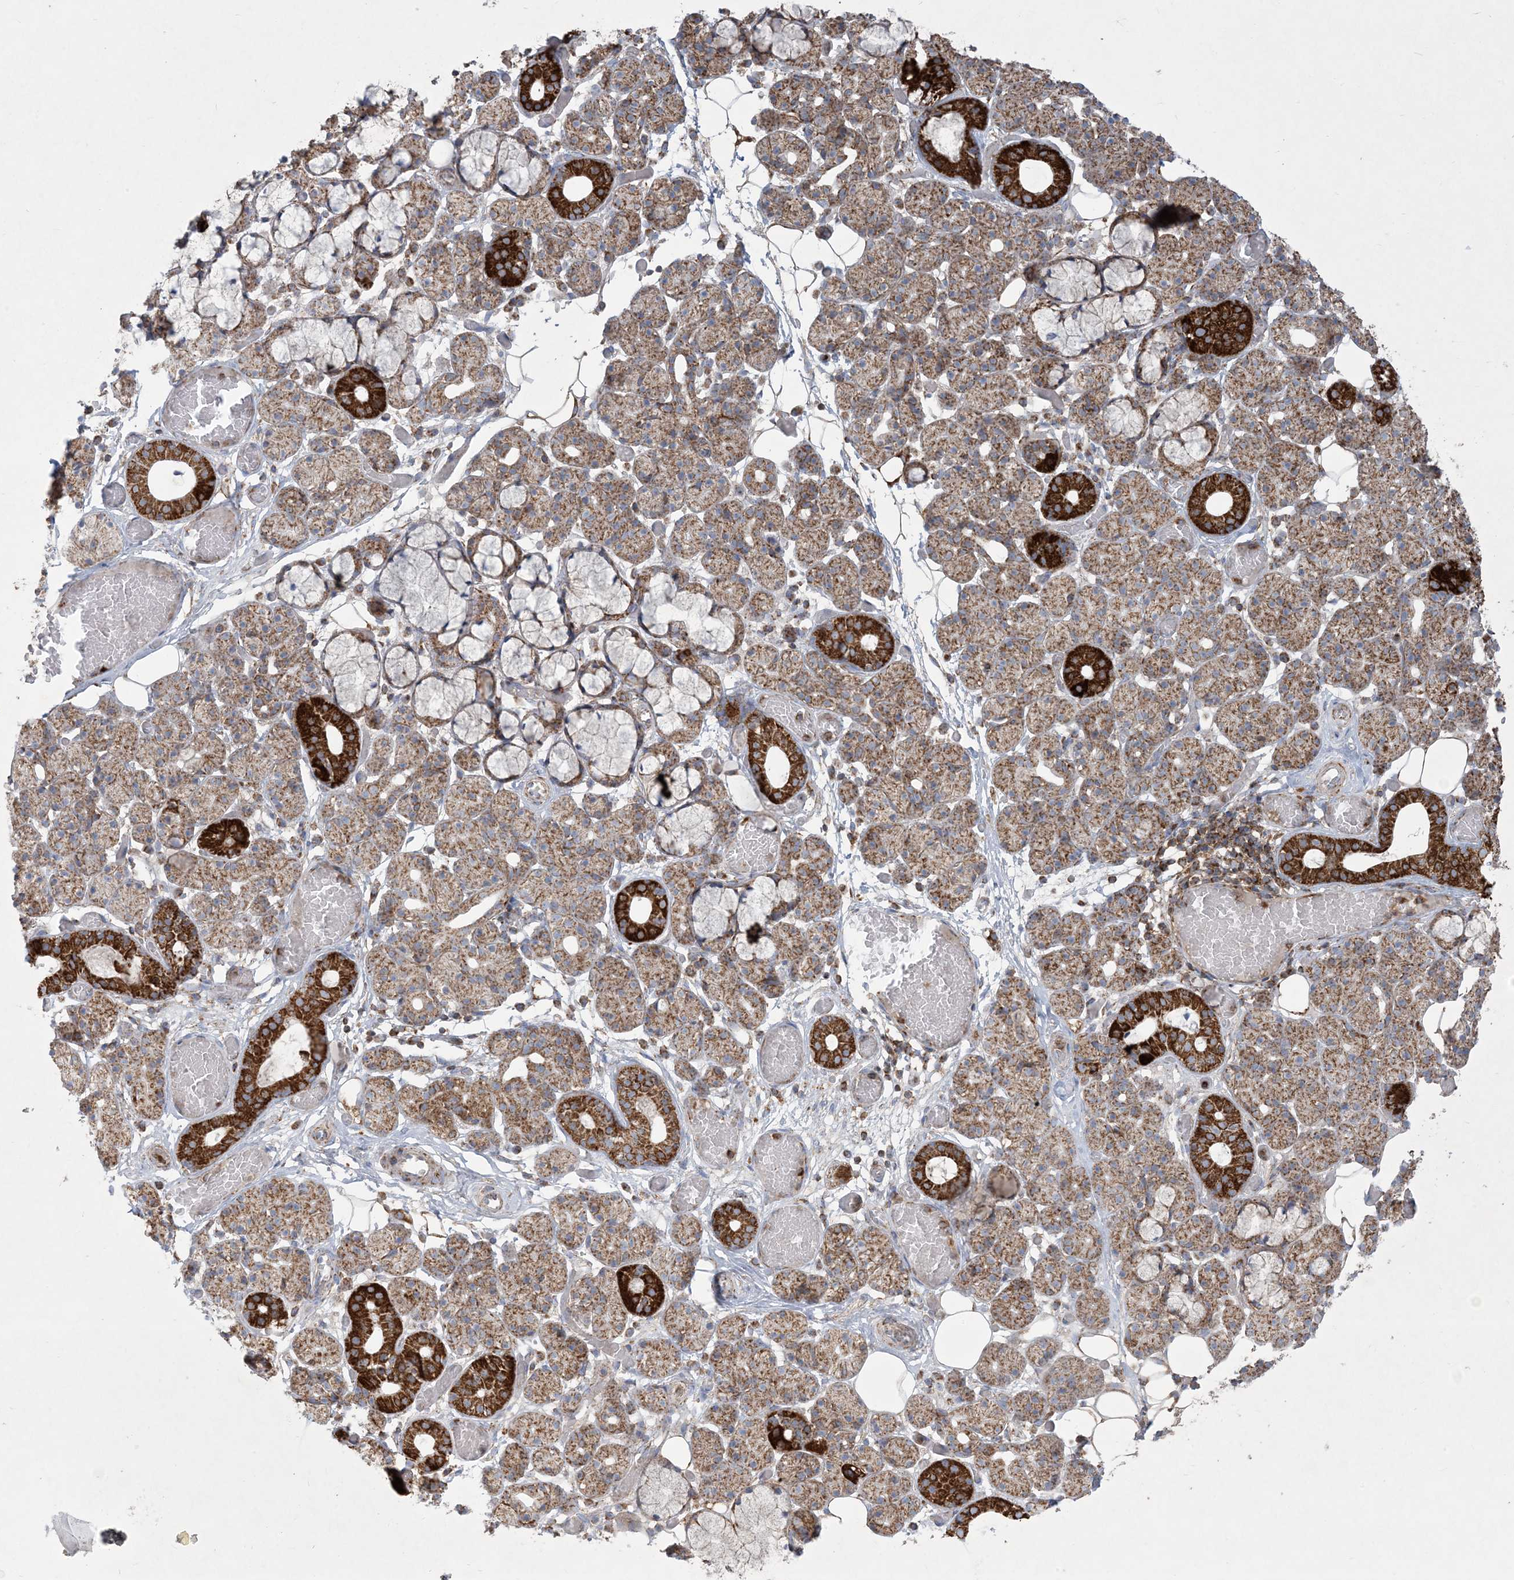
{"staining": {"intensity": "strong", "quantity": "25%-75%", "location": "cytoplasmic/membranous"}, "tissue": "salivary gland", "cell_type": "Glandular cells", "image_type": "normal", "snomed": [{"axis": "morphology", "description": "Normal tissue, NOS"}, {"axis": "topography", "description": "Salivary gland"}], "caption": "Immunohistochemistry (DAB) staining of benign salivary gland shows strong cytoplasmic/membranous protein expression in approximately 25%-75% of glandular cells. The protein is shown in brown color, while the nuclei are stained blue.", "gene": "BEND4", "patient": {"sex": "male", "age": 63}}